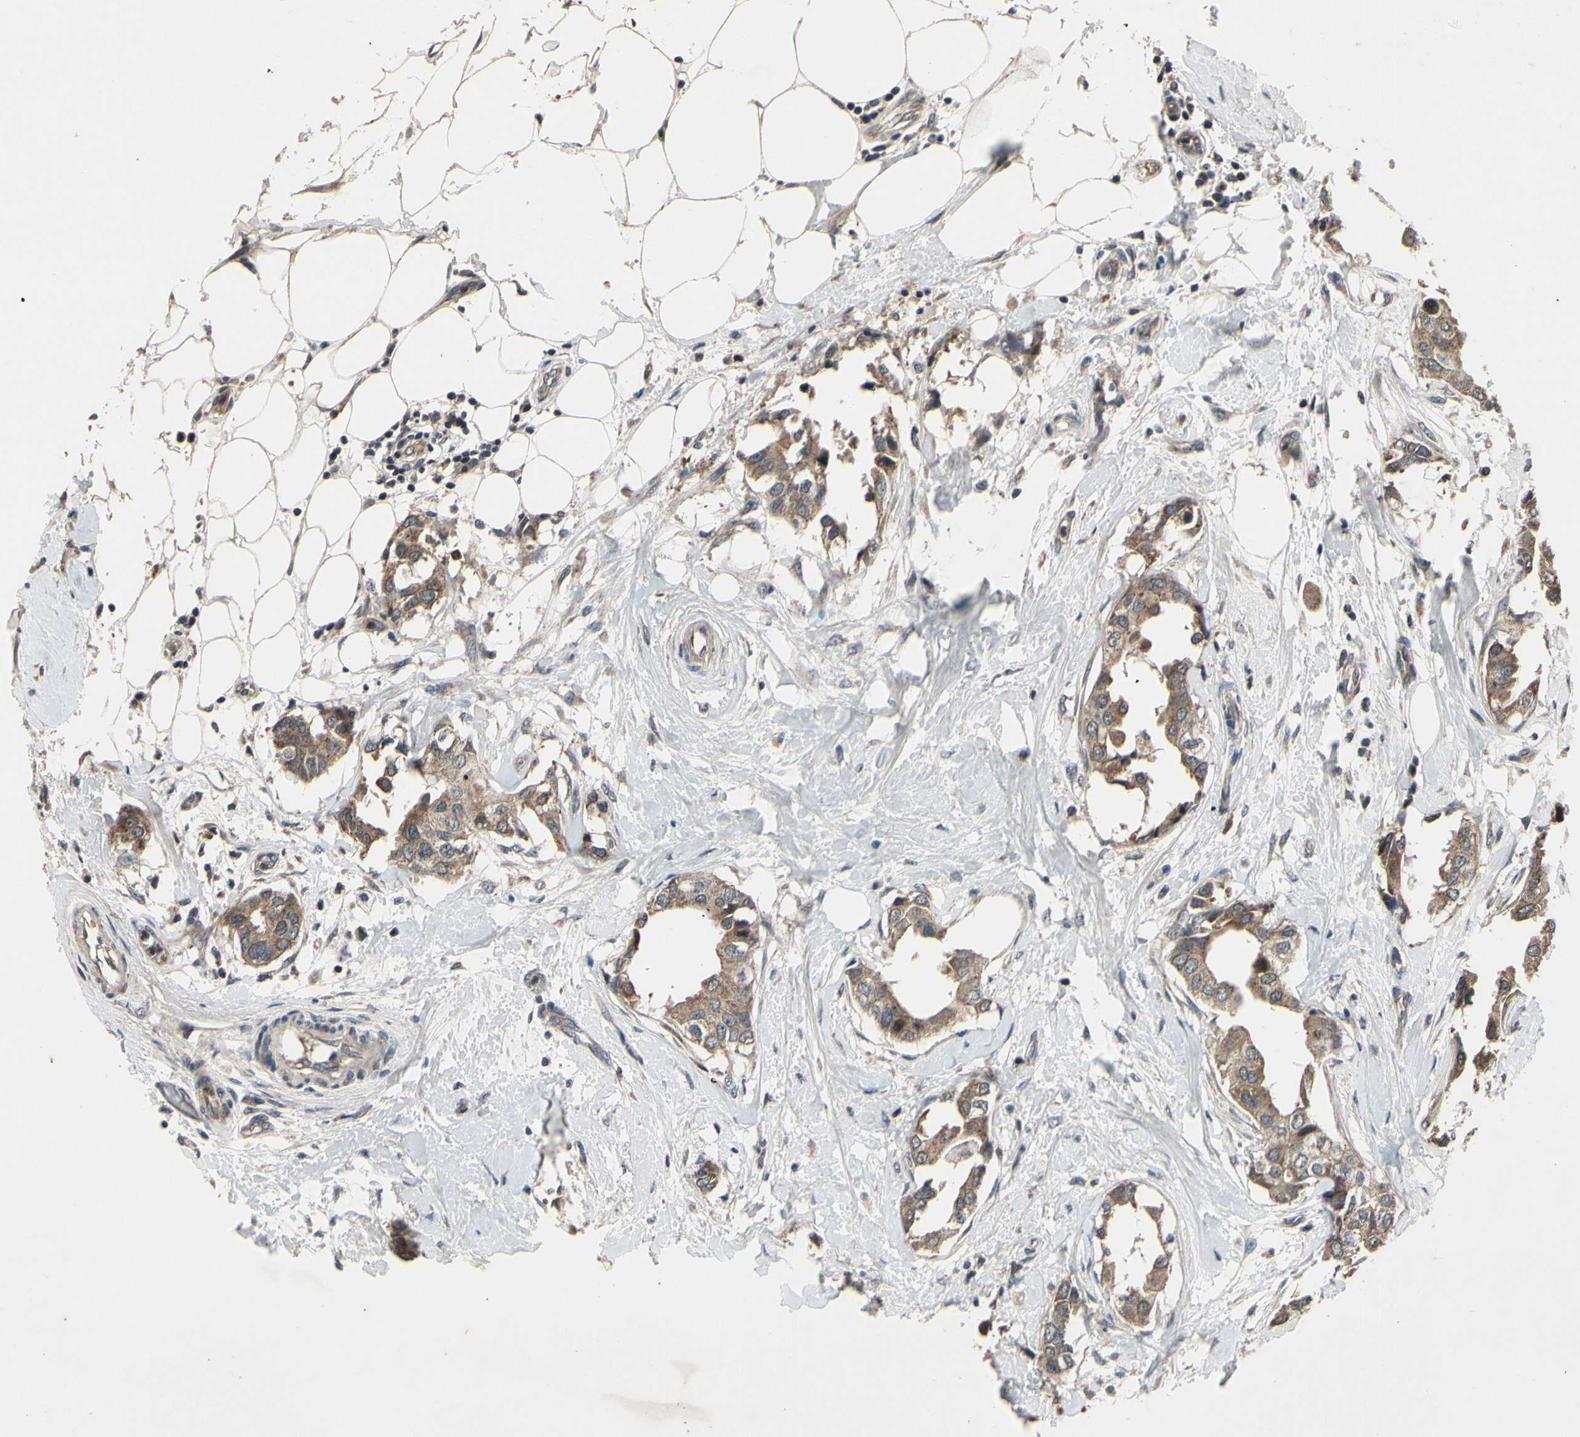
{"staining": {"intensity": "moderate", "quantity": ">75%", "location": "cytoplasmic/membranous"}, "tissue": "breast cancer", "cell_type": "Tumor cells", "image_type": "cancer", "snomed": [{"axis": "morphology", "description": "Duct carcinoma"}, {"axis": "topography", "description": "Breast"}], "caption": "Tumor cells show medium levels of moderate cytoplasmic/membranous expression in approximately >75% of cells in breast intraductal carcinoma. (IHC, brightfield microscopy, high magnification).", "gene": "MBTPS2", "patient": {"sex": "female", "age": 40}}